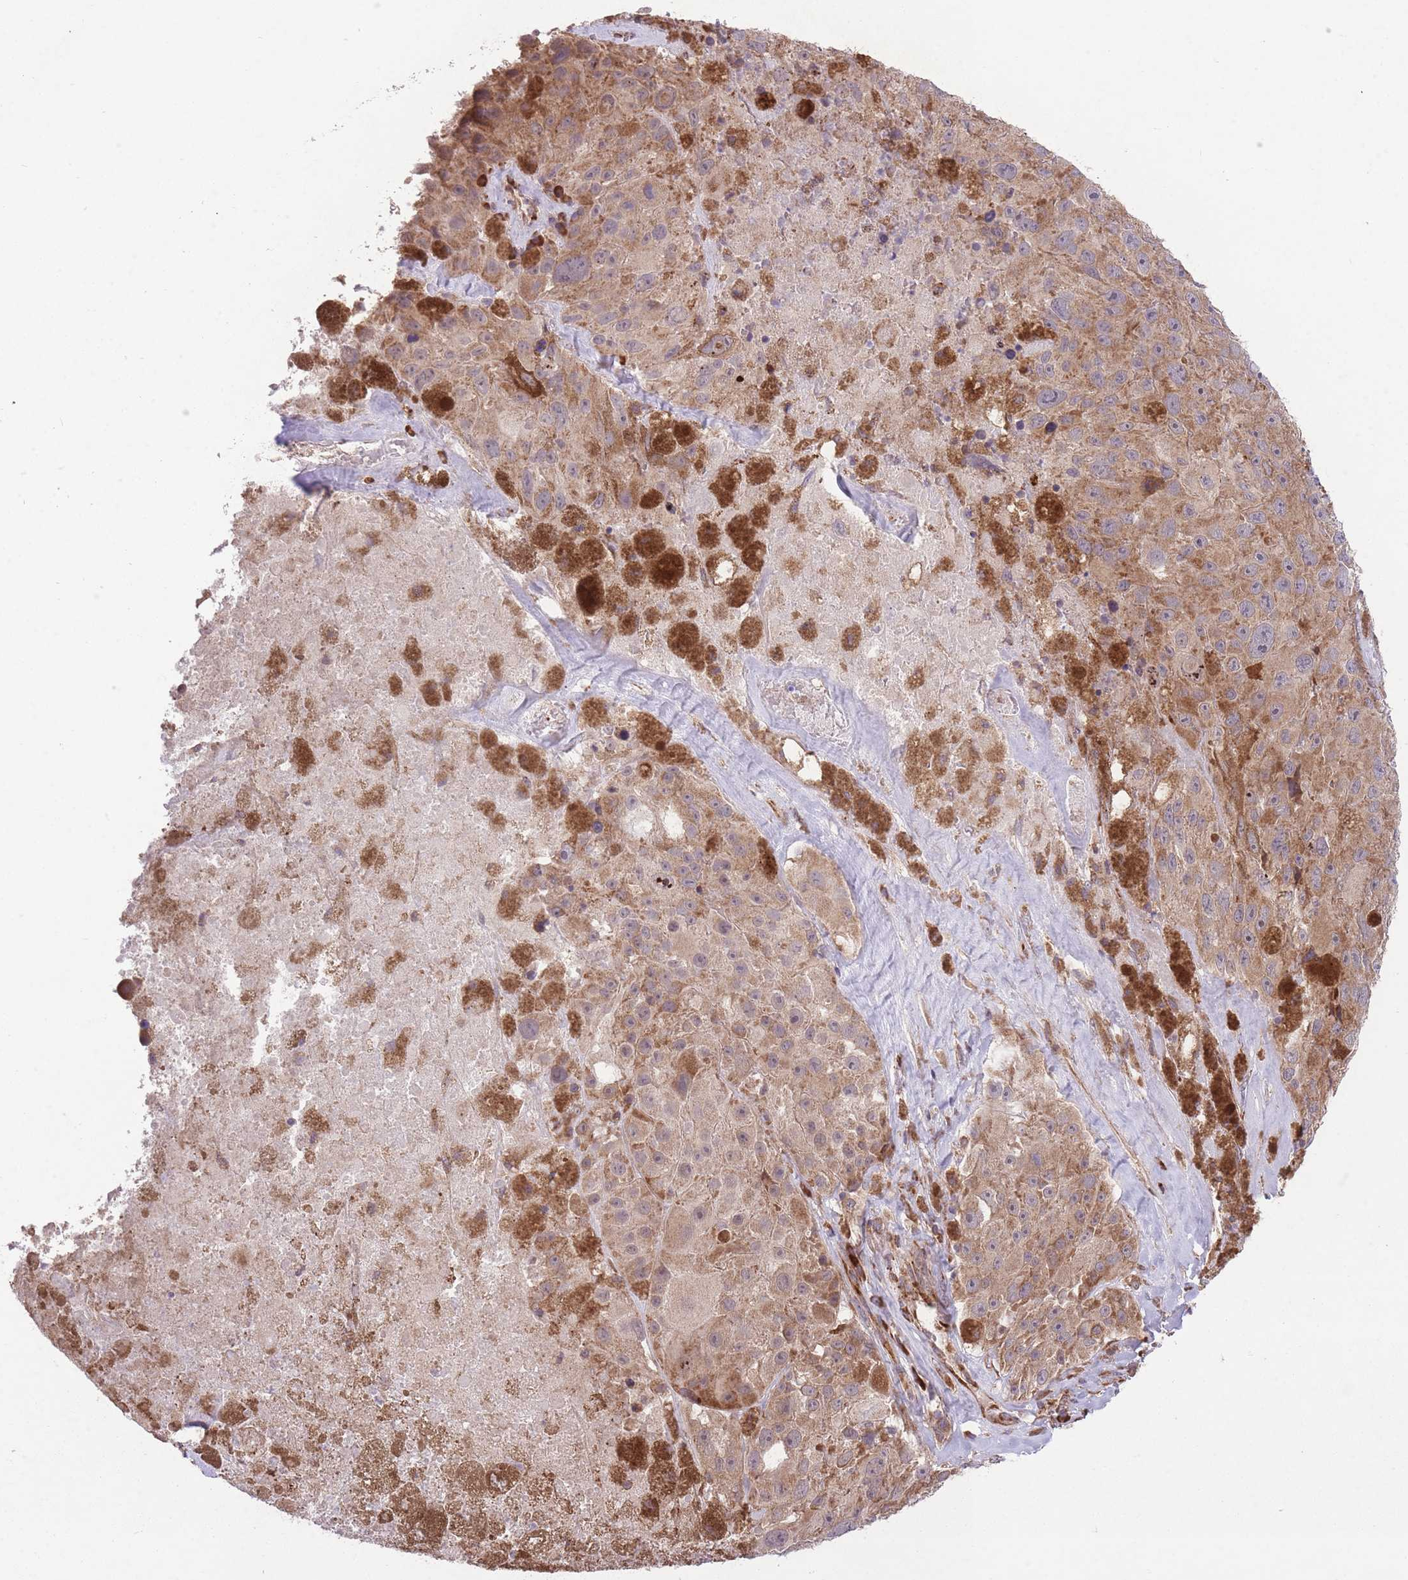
{"staining": {"intensity": "moderate", "quantity": ">75%", "location": "cytoplasmic/membranous"}, "tissue": "melanoma", "cell_type": "Tumor cells", "image_type": "cancer", "snomed": [{"axis": "morphology", "description": "Malignant melanoma, Metastatic site"}, {"axis": "topography", "description": "Lymph node"}], "caption": "Immunohistochemical staining of human malignant melanoma (metastatic site) displays medium levels of moderate cytoplasmic/membranous positivity in approximately >75% of tumor cells.", "gene": "TTLL3", "patient": {"sex": "male", "age": 62}}